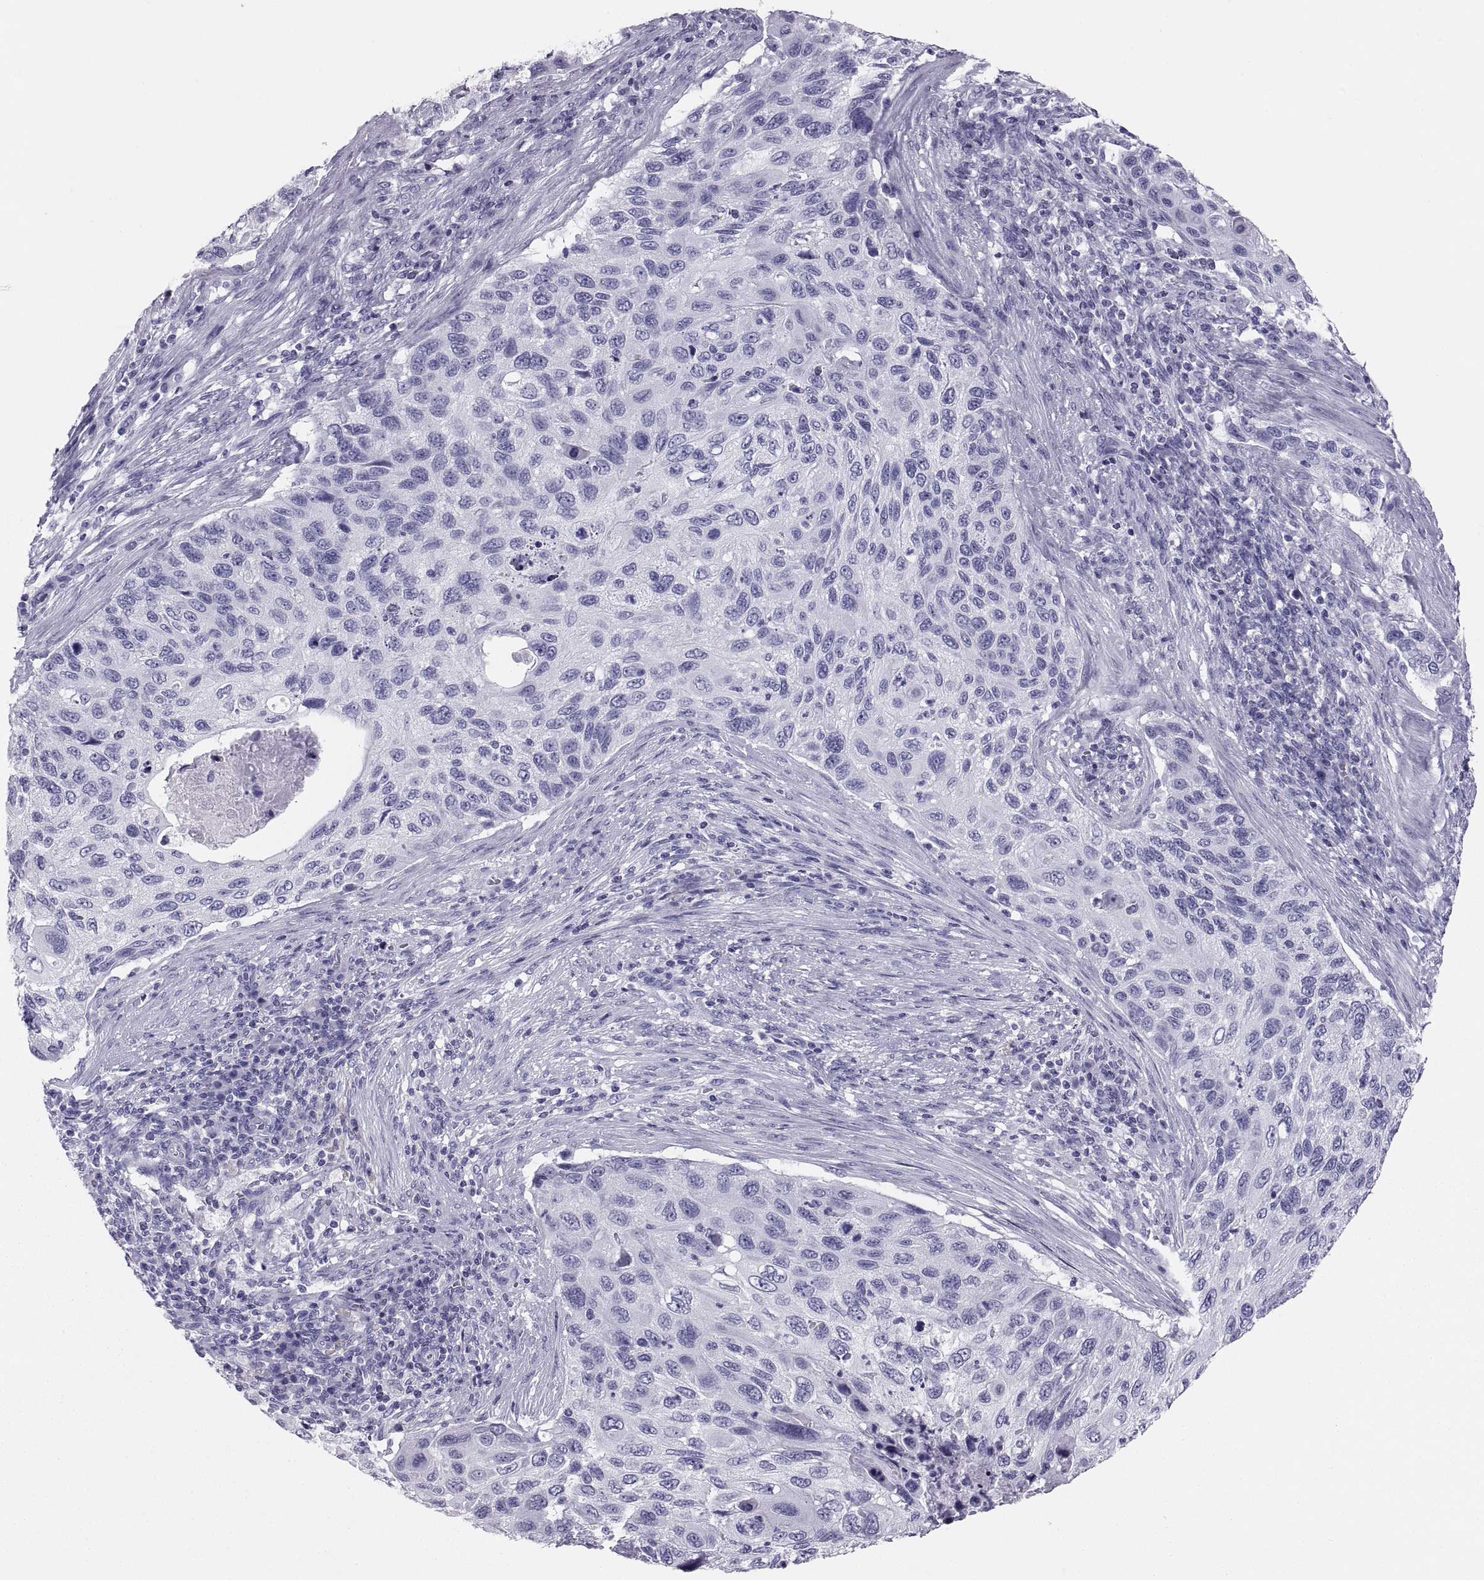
{"staining": {"intensity": "negative", "quantity": "none", "location": "none"}, "tissue": "cervical cancer", "cell_type": "Tumor cells", "image_type": "cancer", "snomed": [{"axis": "morphology", "description": "Squamous cell carcinoma, NOS"}, {"axis": "topography", "description": "Cervix"}], "caption": "The histopathology image displays no significant expression in tumor cells of cervical cancer (squamous cell carcinoma). The staining was performed using DAB (3,3'-diaminobenzidine) to visualize the protein expression in brown, while the nuclei were stained in blue with hematoxylin (Magnification: 20x).", "gene": "PAX2", "patient": {"sex": "female", "age": 70}}